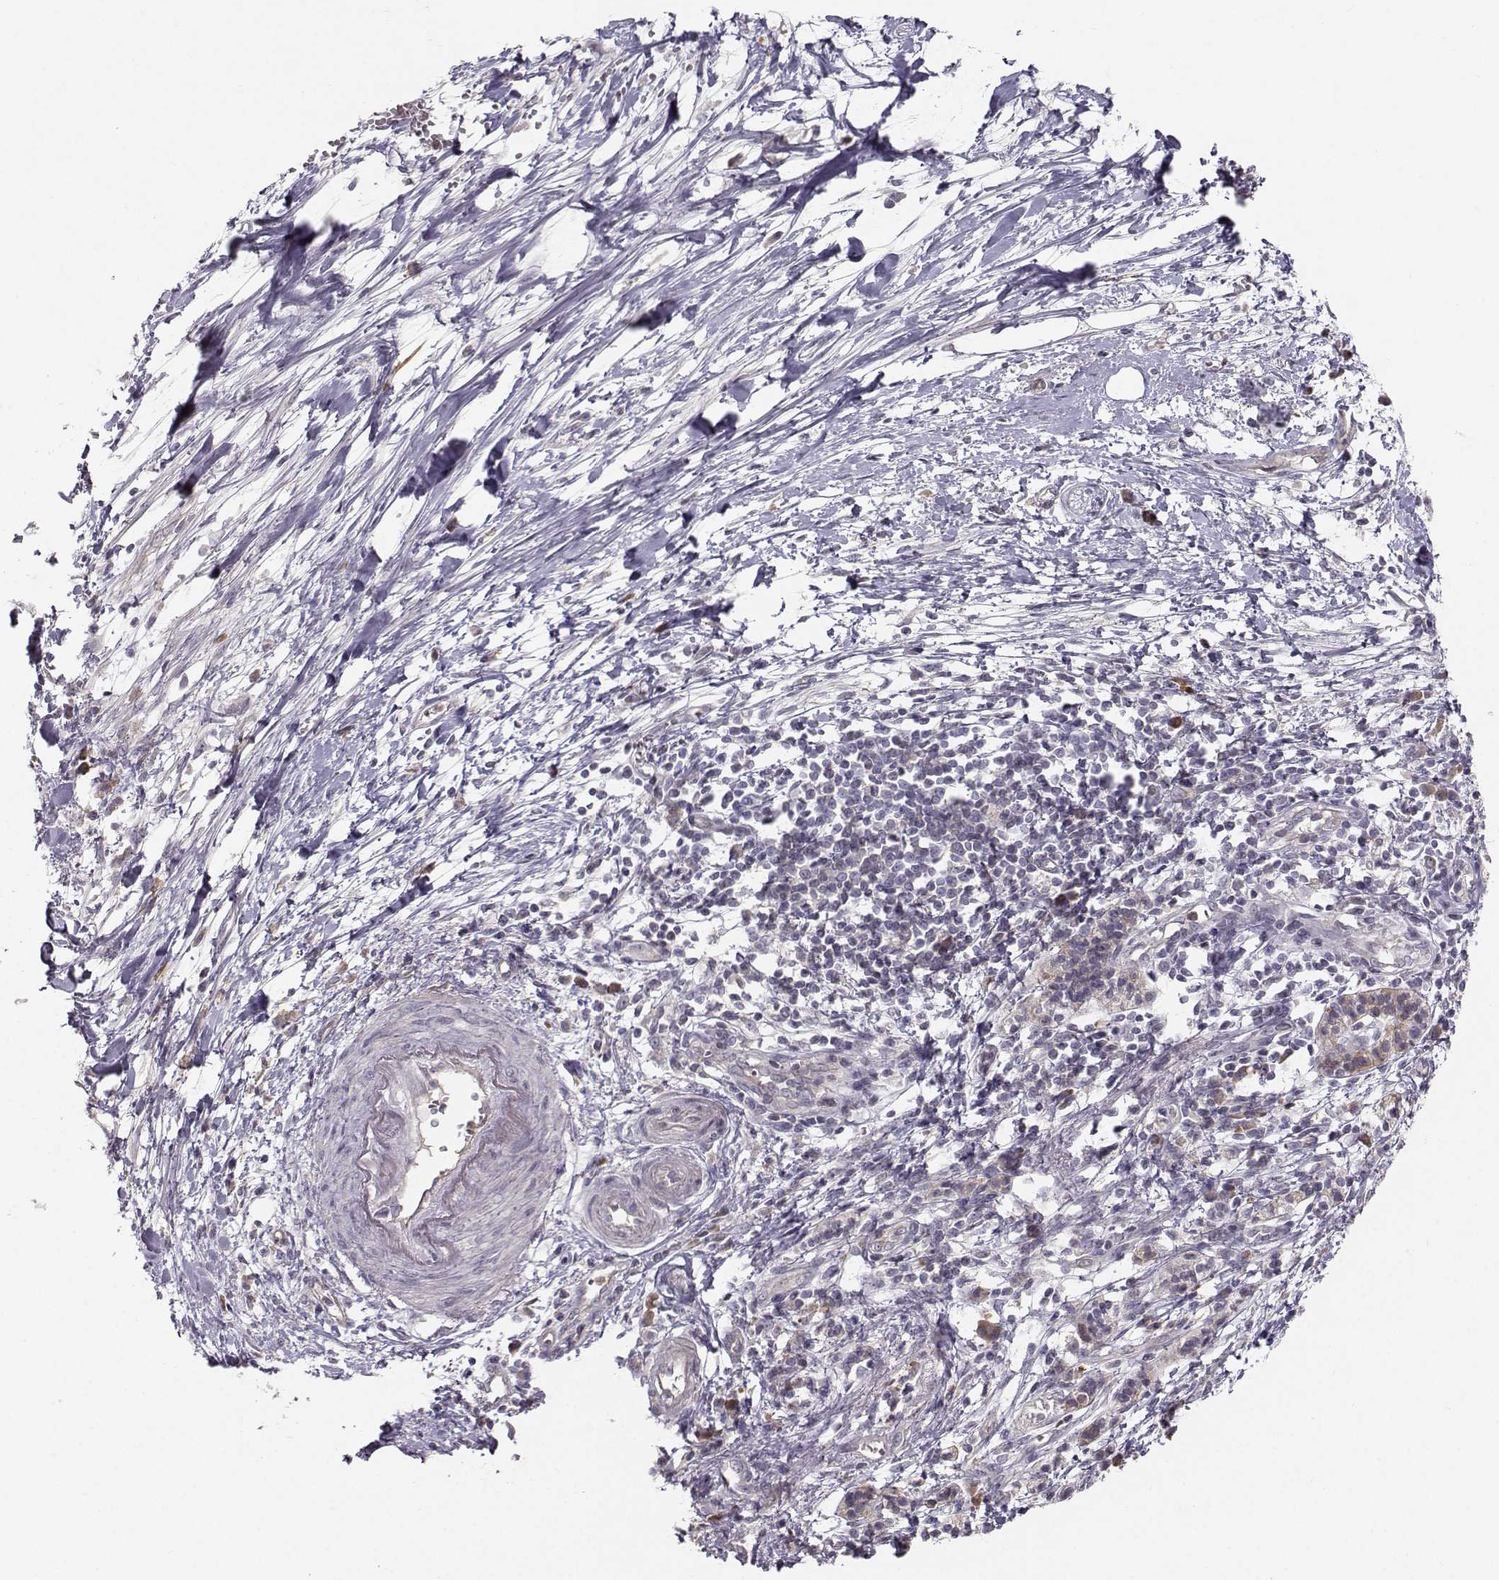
{"staining": {"intensity": "negative", "quantity": "none", "location": "none"}, "tissue": "pancreatic cancer", "cell_type": "Tumor cells", "image_type": "cancer", "snomed": [{"axis": "morphology", "description": "Normal tissue, NOS"}, {"axis": "morphology", "description": "Adenocarcinoma, NOS"}, {"axis": "topography", "description": "Lymph node"}, {"axis": "topography", "description": "Pancreas"}], "caption": "DAB immunohistochemical staining of pancreatic cancer (adenocarcinoma) demonstrates no significant staining in tumor cells. Nuclei are stained in blue.", "gene": "OPRD1", "patient": {"sex": "female", "age": 58}}